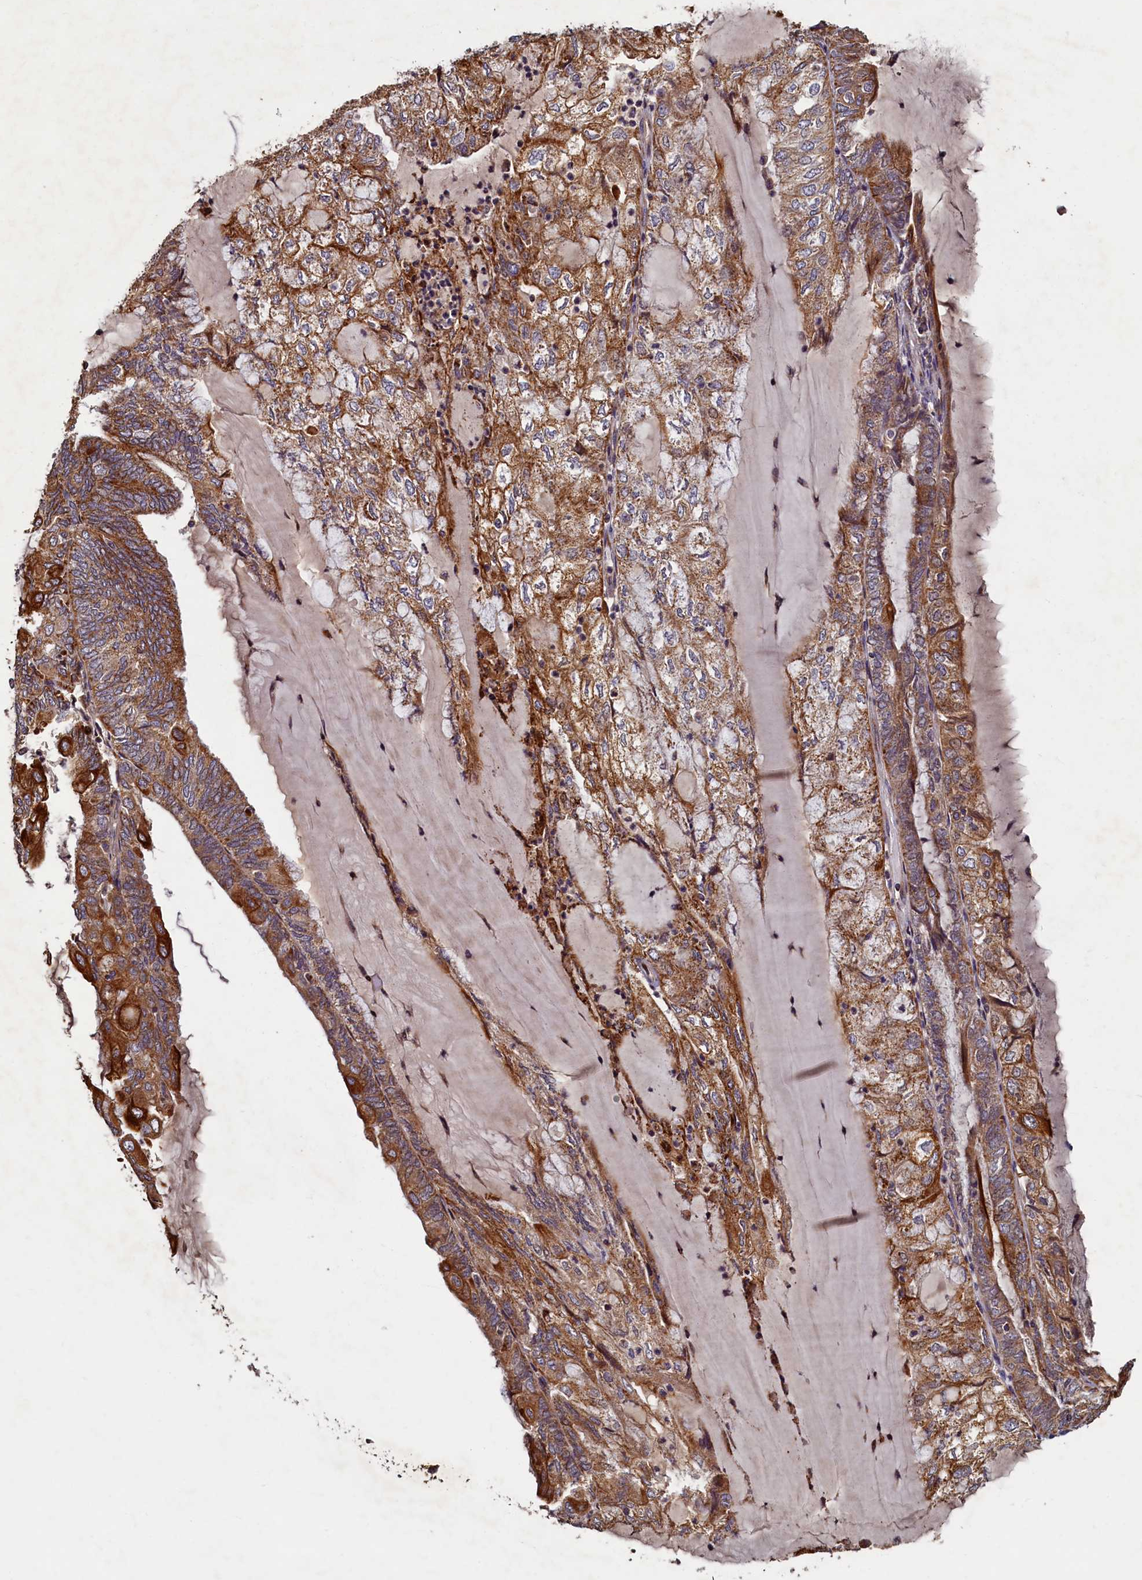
{"staining": {"intensity": "moderate", "quantity": ">75%", "location": "cytoplasmic/membranous"}, "tissue": "endometrial cancer", "cell_type": "Tumor cells", "image_type": "cancer", "snomed": [{"axis": "morphology", "description": "Adenocarcinoma, NOS"}, {"axis": "topography", "description": "Endometrium"}], "caption": "Endometrial cancer tissue demonstrates moderate cytoplasmic/membranous positivity in approximately >75% of tumor cells, visualized by immunohistochemistry.", "gene": "NCKAP5L", "patient": {"sex": "female", "age": 81}}